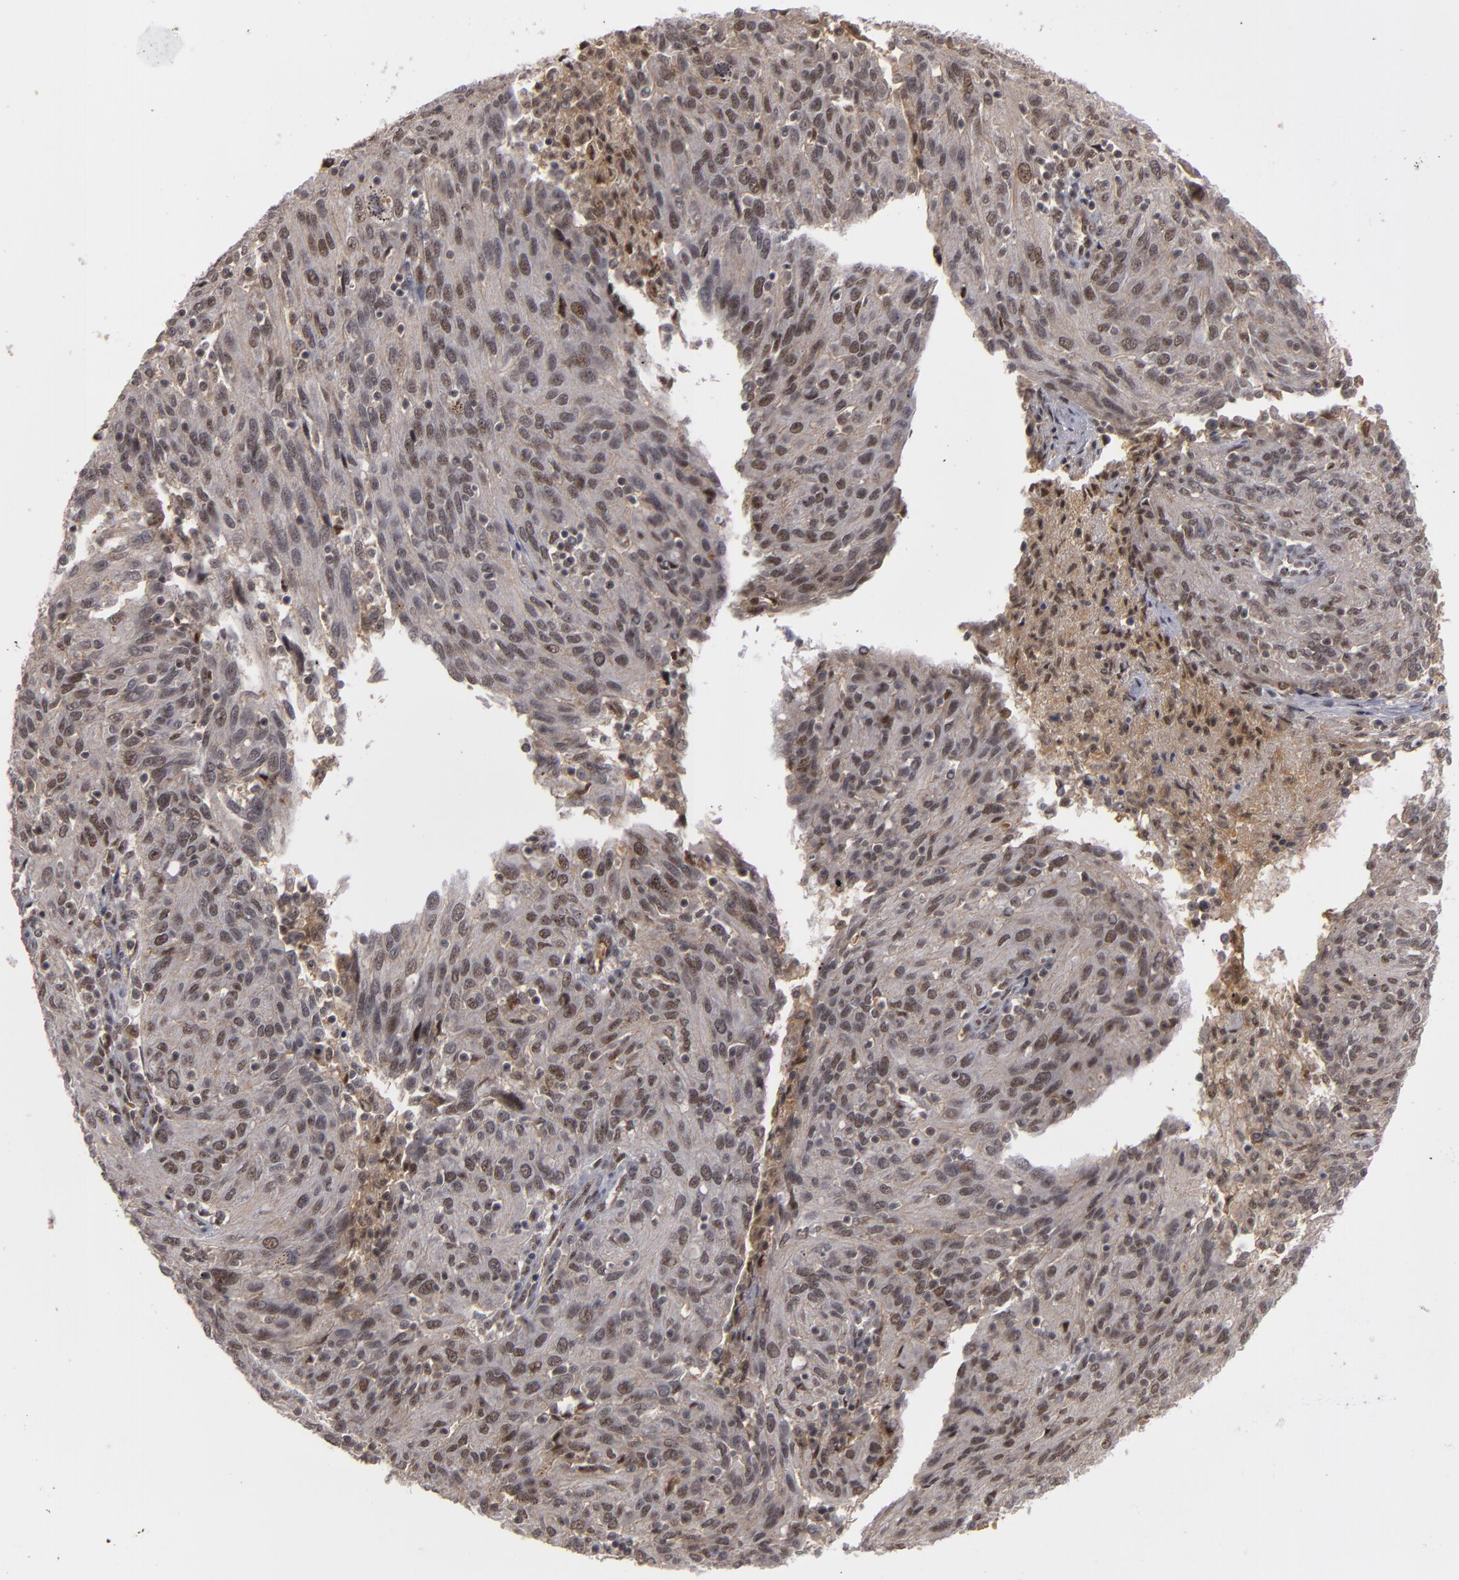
{"staining": {"intensity": "weak", "quantity": ">75%", "location": "nuclear"}, "tissue": "ovarian cancer", "cell_type": "Tumor cells", "image_type": "cancer", "snomed": [{"axis": "morphology", "description": "Carcinoma, endometroid"}, {"axis": "topography", "description": "Ovary"}], "caption": "A photomicrograph of human ovarian endometroid carcinoma stained for a protein displays weak nuclear brown staining in tumor cells.", "gene": "ZNF234", "patient": {"sex": "female", "age": 50}}